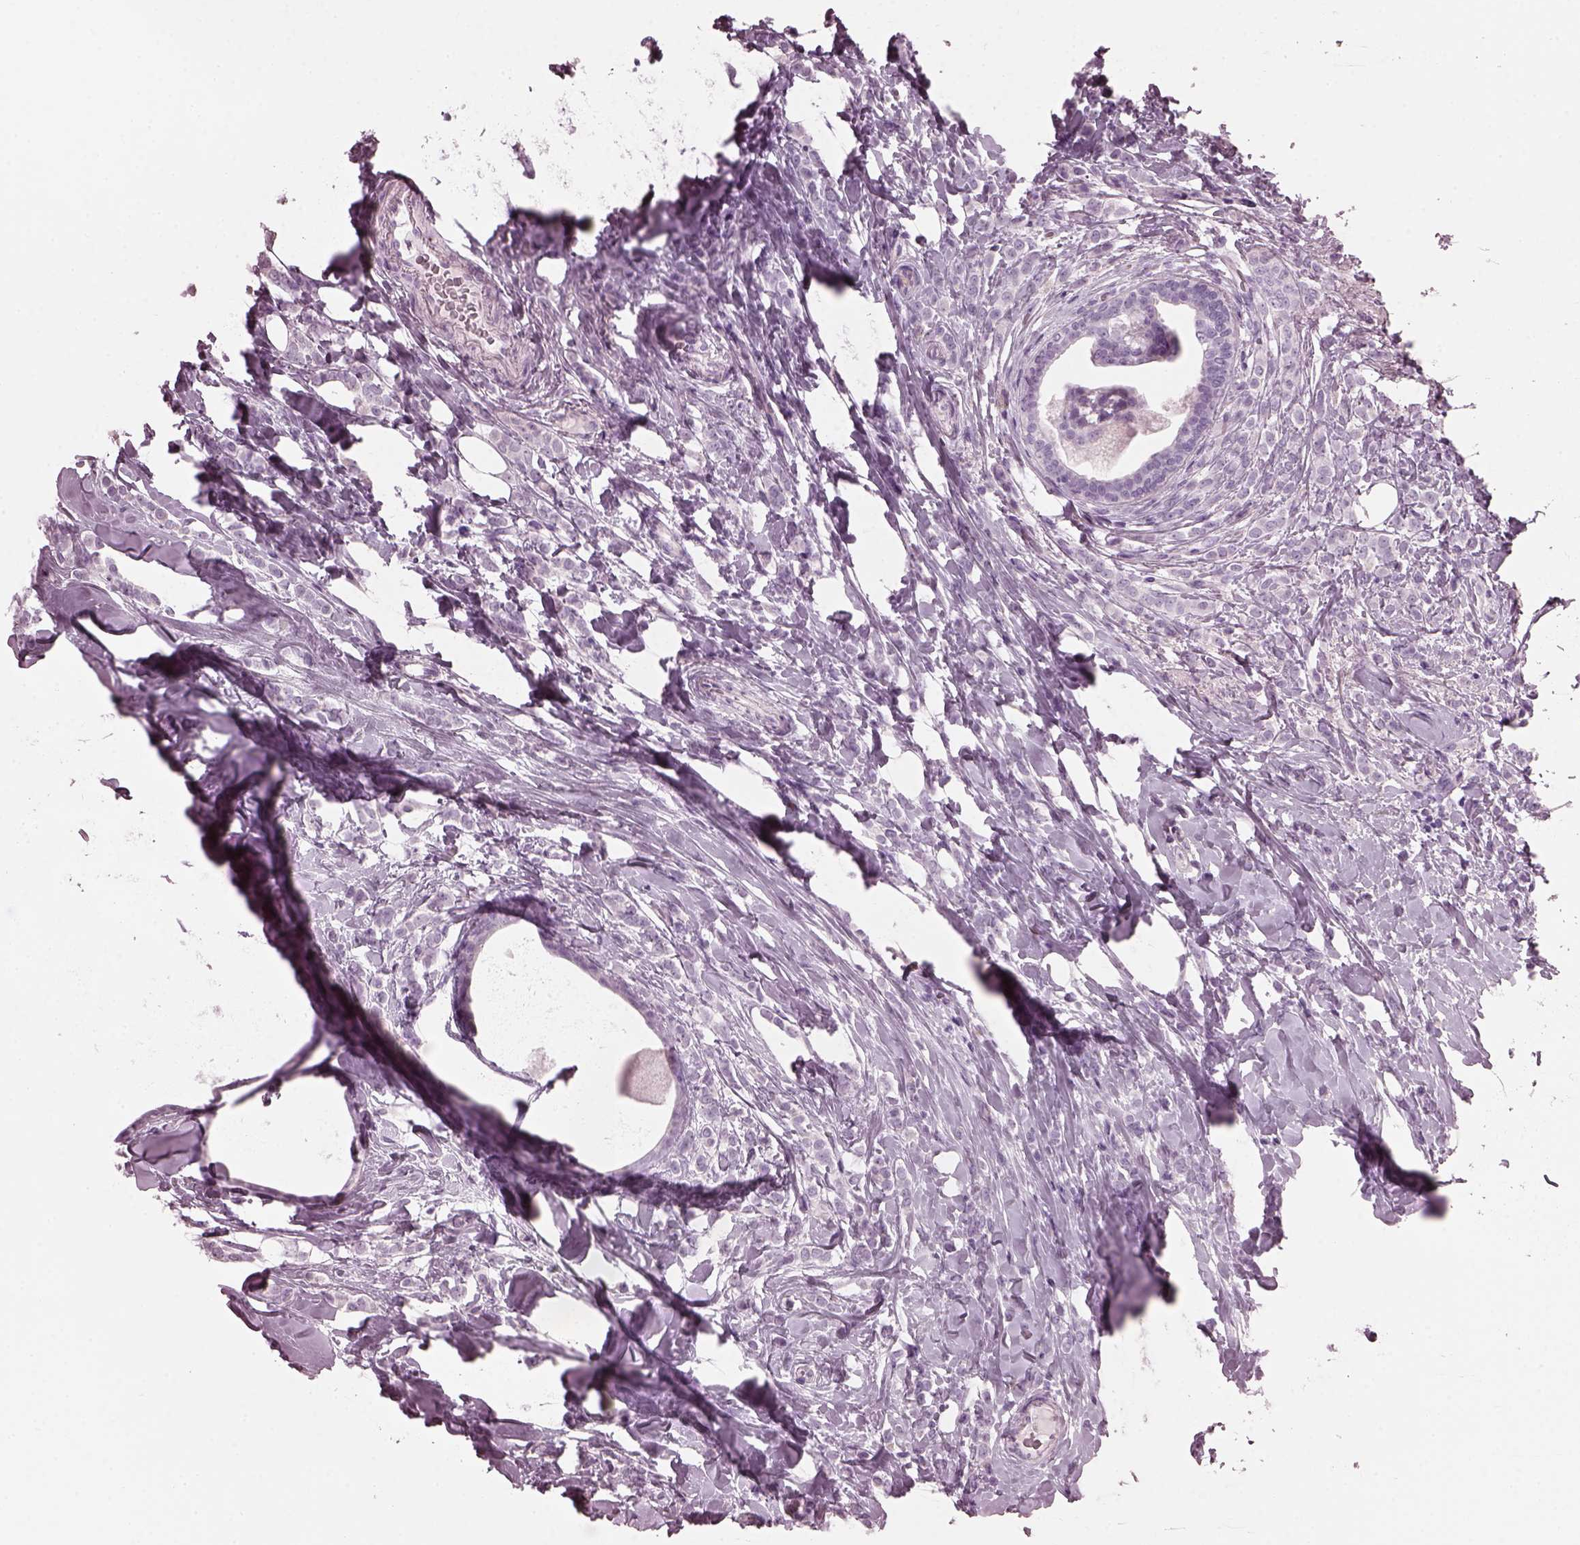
{"staining": {"intensity": "negative", "quantity": "none", "location": "none"}, "tissue": "breast cancer", "cell_type": "Tumor cells", "image_type": "cancer", "snomed": [{"axis": "morphology", "description": "Lobular carcinoma"}, {"axis": "topography", "description": "Breast"}], "caption": "A photomicrograph of human breast cancer is negative for staining in tumor cells.", "gene": "HYDIN", "patient": {"sex": "female", "age": 49}}